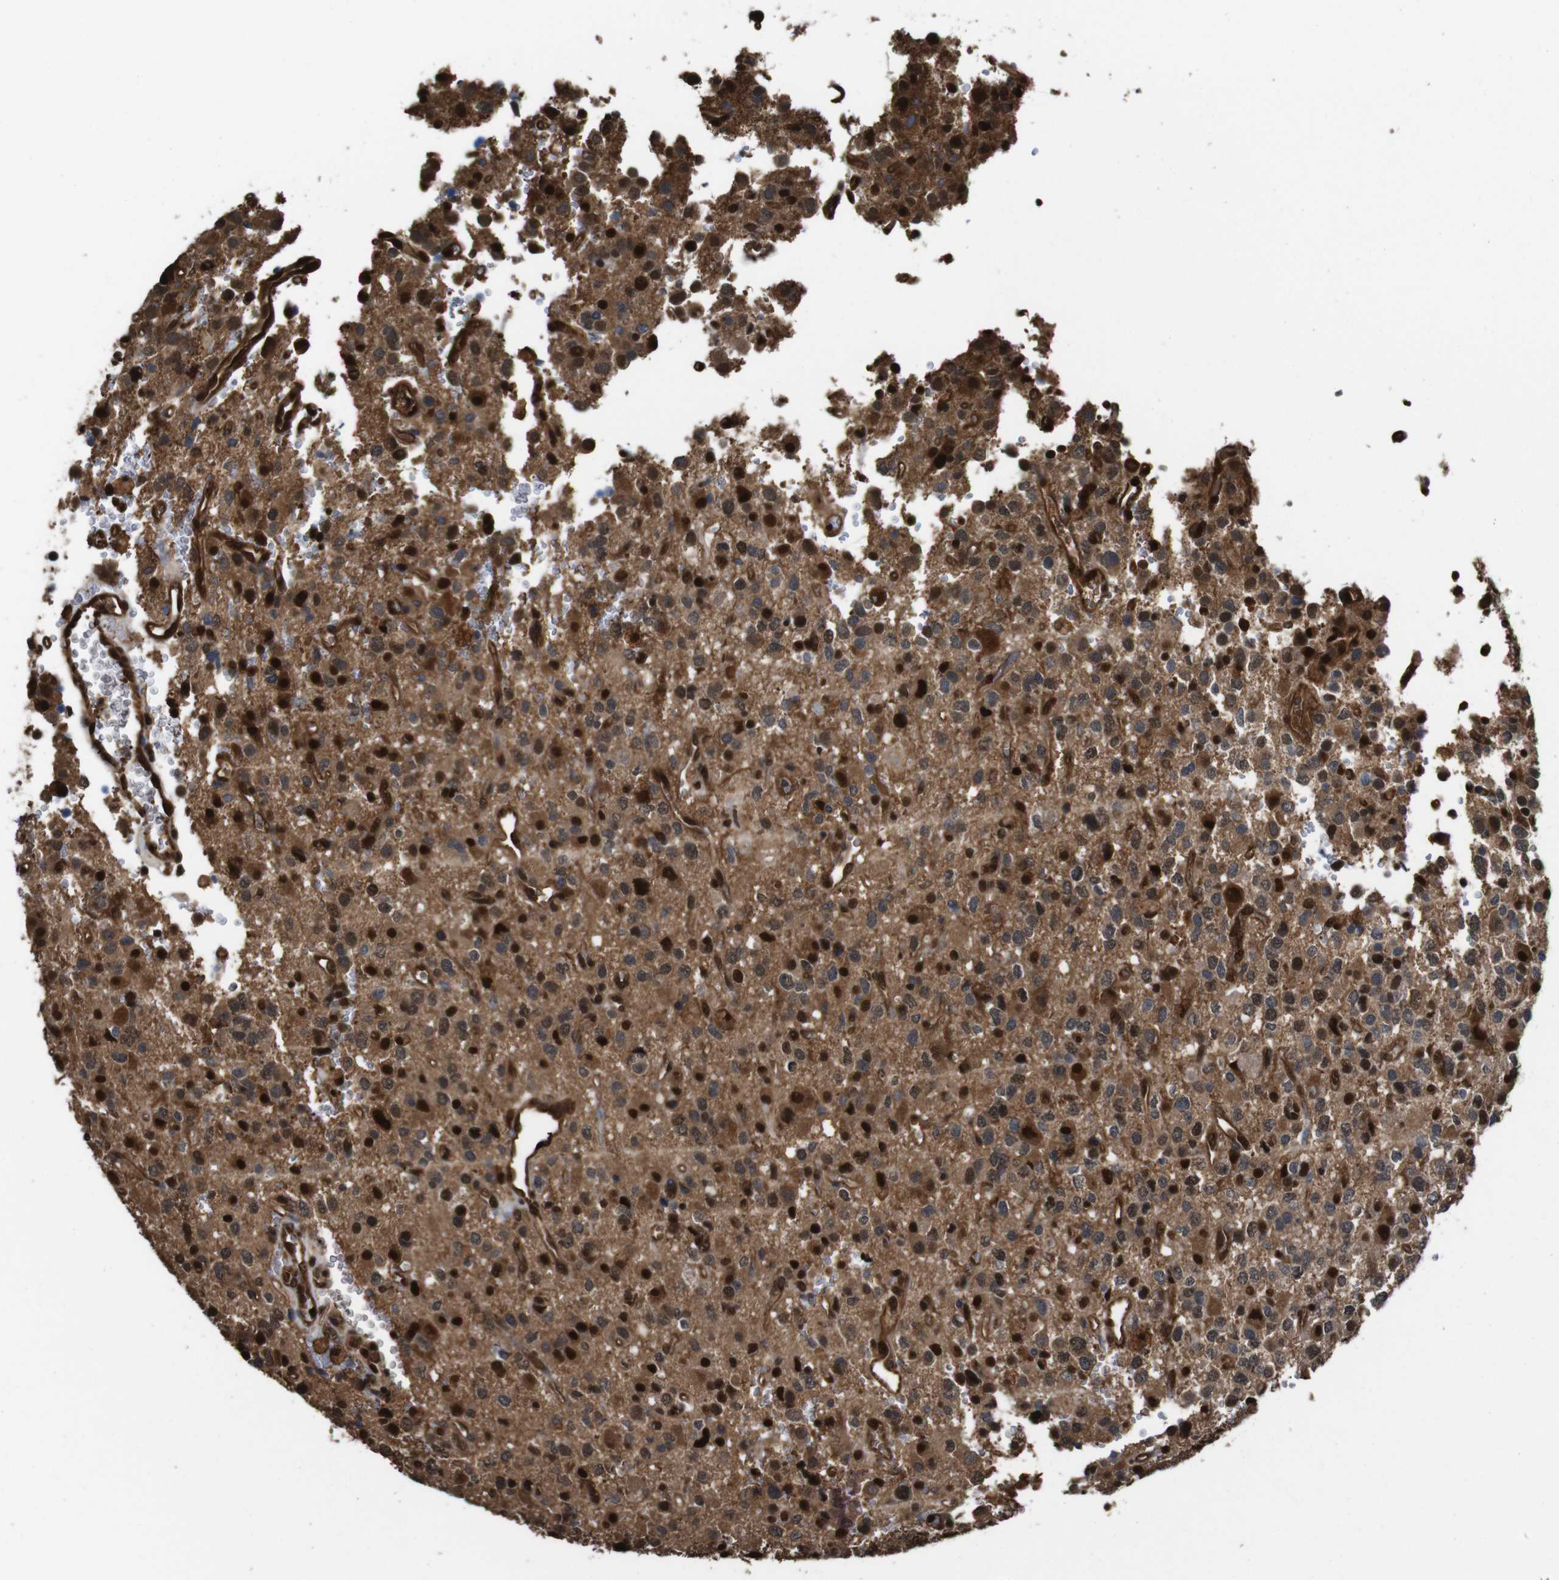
{"staining": {"intensity": "moderate", "quantity": ">75%", "location": "cytoplasmic/membranous,nuclear"}, "tissue": "glioma", "cell_type": "Tumor cells", "image_type": "cancer", "snomed": [{"axis": "morphology", "description": "Glioma, malignant, High grade"}, {"axis": "topography", "description": "Brain"}], "caption": "Immunohistochemical staining of glioma demonstrates medium levels of moderate cytoplasmic/membranous and nuclear protein positivity in approximately >75% of tumor cells. (brown staining indicates protein expression, while blue staining denotes nuclei).", "gene": "VCP", "patient": {"sex": "male", "age": 47}}